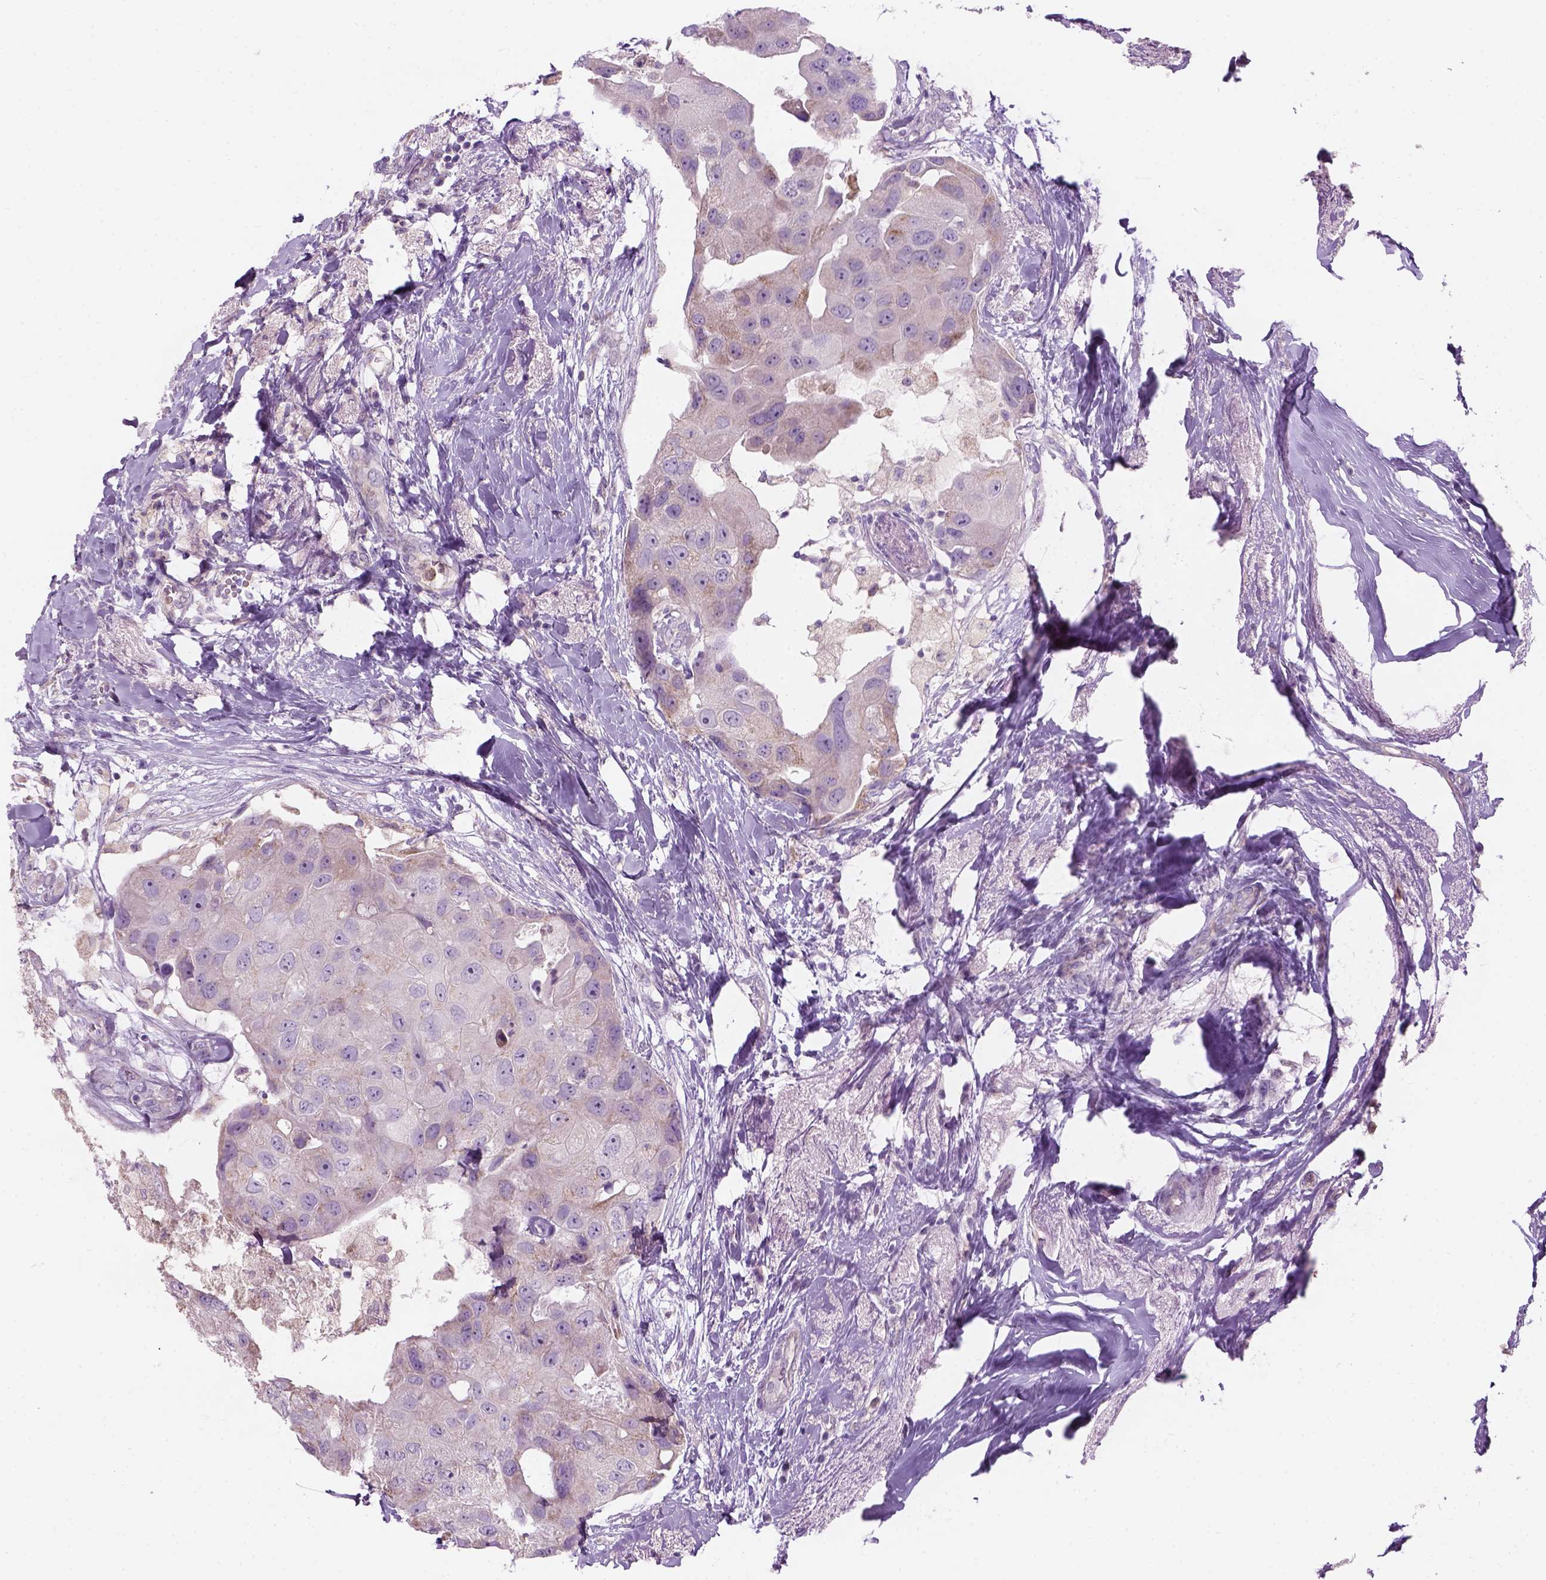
{"staining": {"intensity": "weak", "quantity": "<25%", "location": "cytoplasmic/membranous"}, "tissue": "breast cancer", "cell_type": "Tumor cells", "image_type": "cancer", "snomed": [{"axis": "morphology", "description": "Duct carcinoma"}, {"axis": "topography", "description": "Breast"}], "caption": "Immunohistochemistry (IHC) histopathology image of human infiltrating ductal carcinoma (breast) stained for a protein (brown), which displays no staining in tumor cells.", "gene": "CD84", "patient": {"sex": "female", "age": 43}}